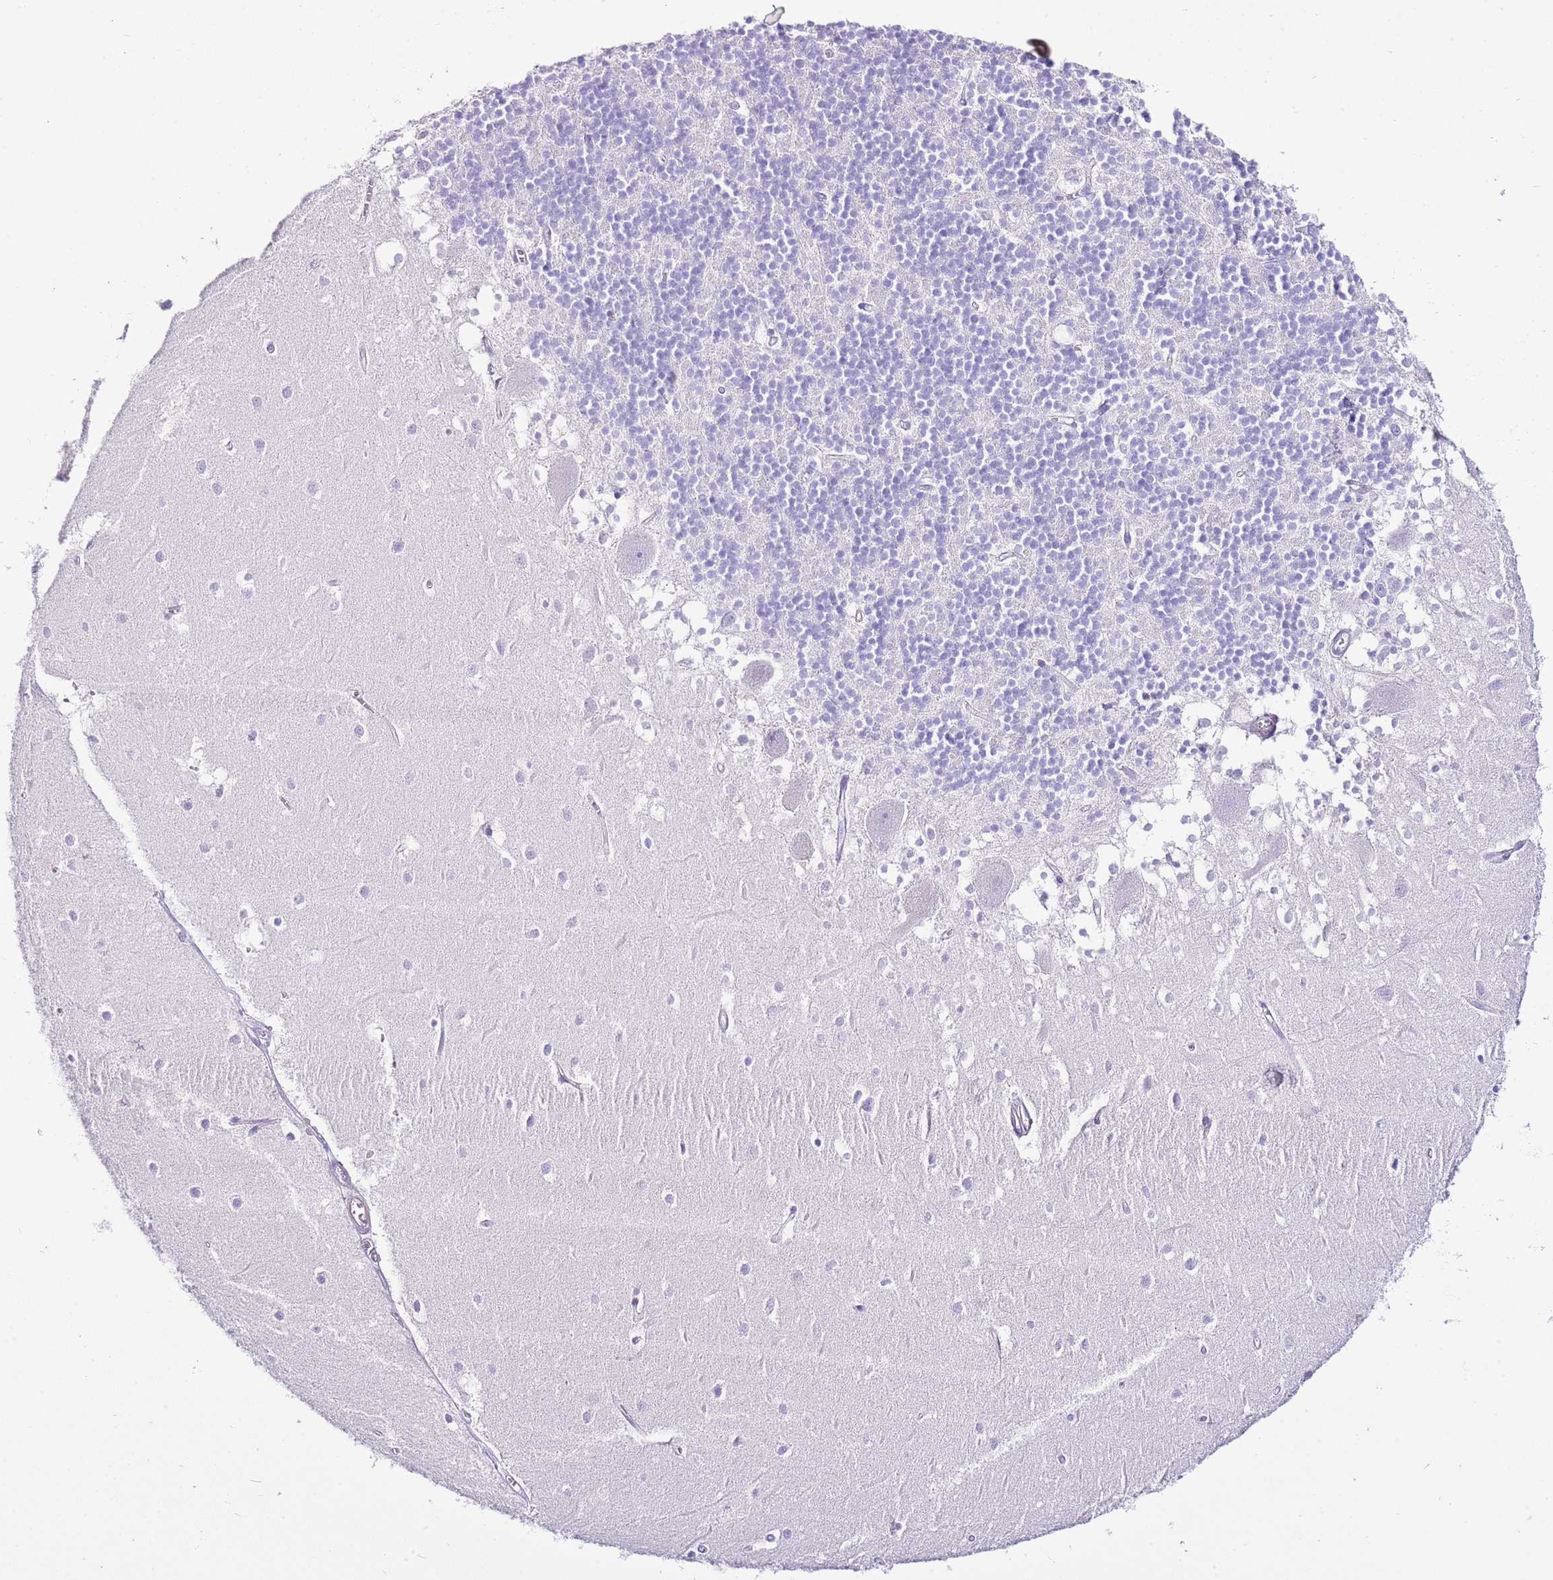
{"staining": {"intensity": "negative", "quantity": "none", "location": "none"}, "tissue": "cerebellum", "cell_type": "Cells in granular layer", "image_type": "normal", "snomed": [{"axis": "morphology", "description": "Normal tissue, NOS"}, {"axis": "topography", "description": "Cerebellum"}], "caption": "Immunohistochemical staining of normal cerebellum demonstrates no significant positivity in cells in granular layer. (Brightfield microscopy of DAB (3,3'-diaminobenzidine) IHC at high magnification).", "gene": "BHLHA15", "patient": {"sex": "male", "age": 54}}